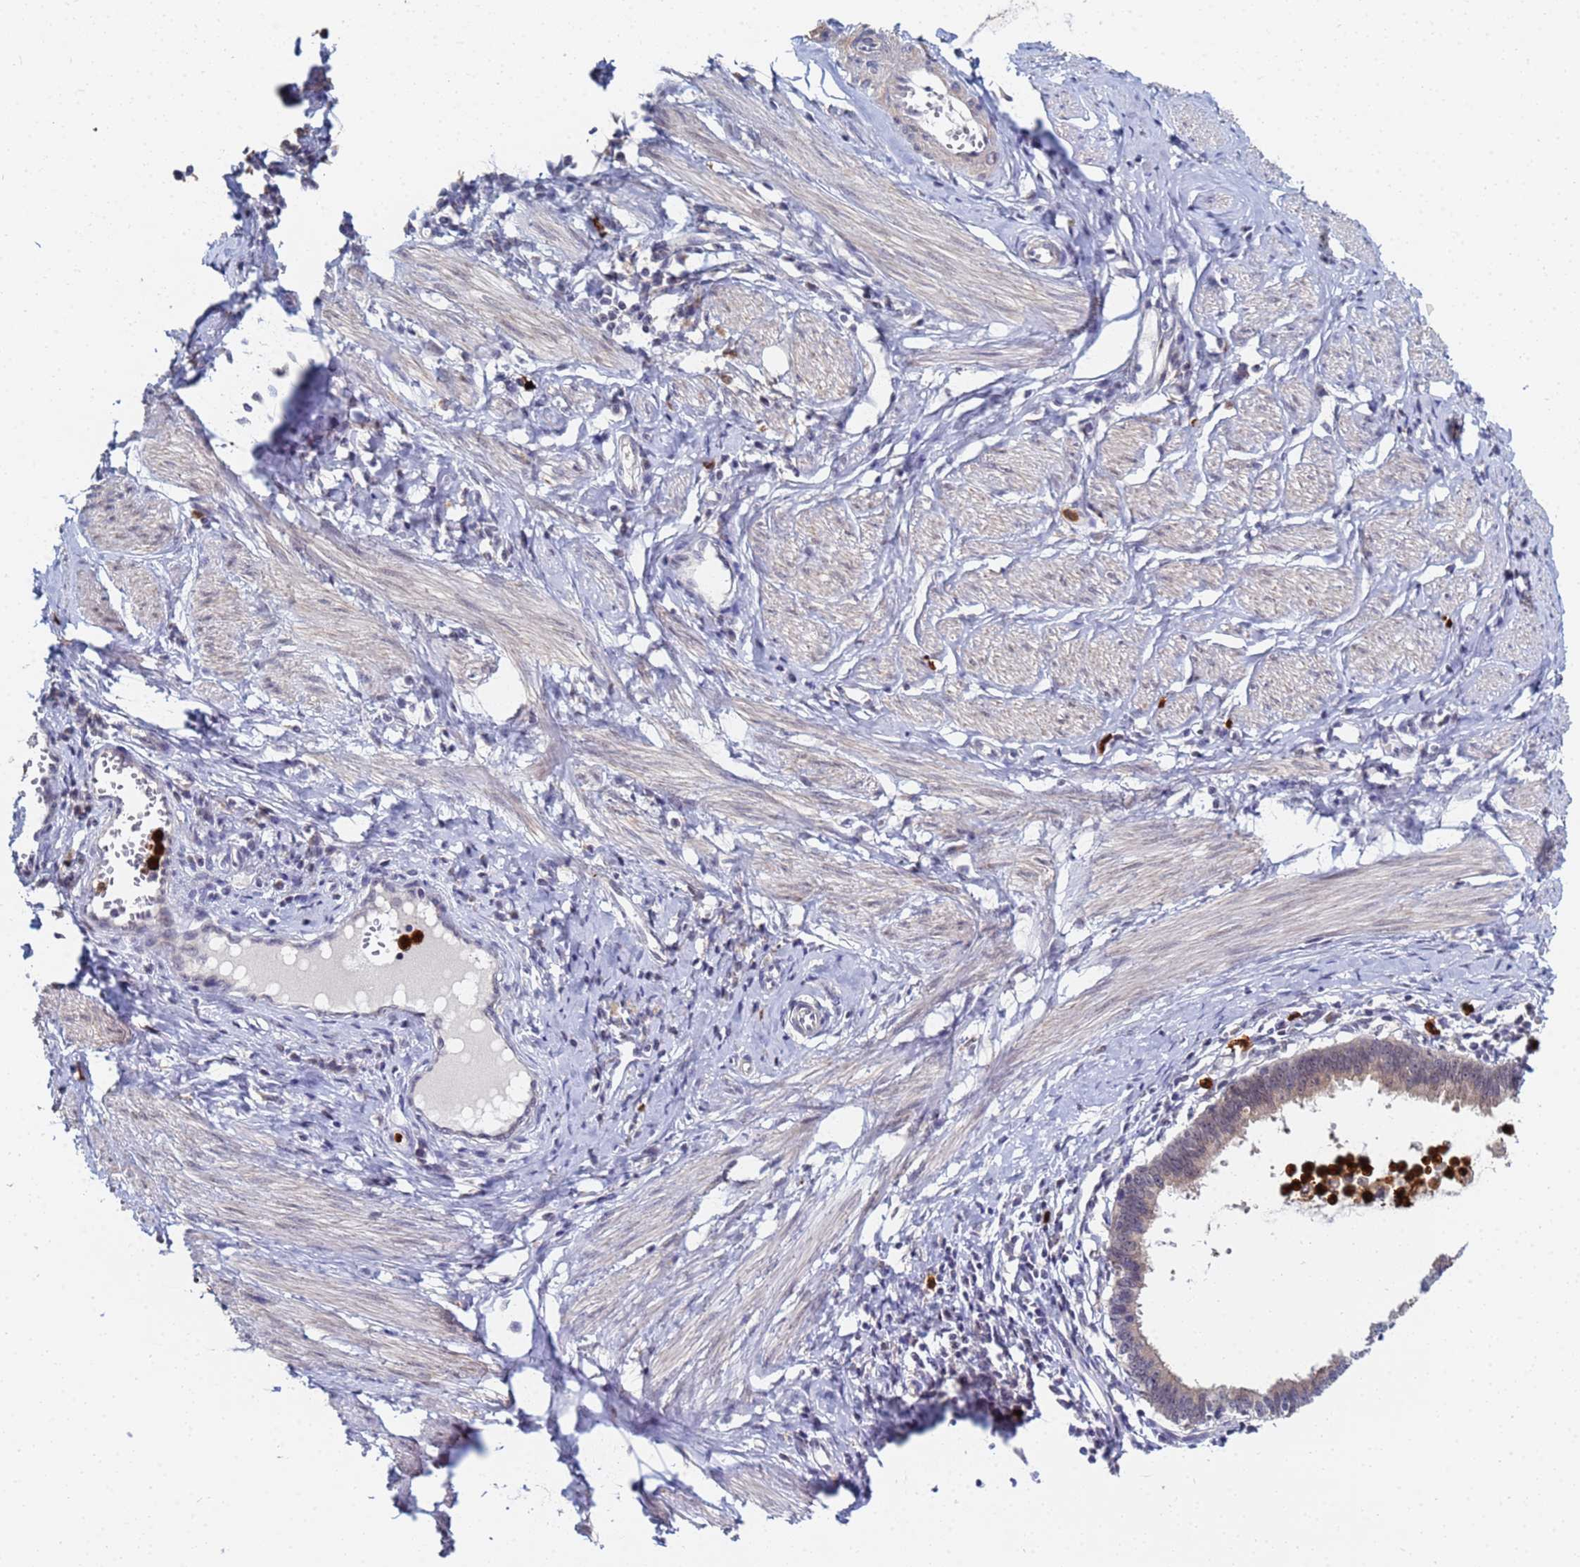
{"staining": {"intensity": "weak", "quantity": ">75%", "location": "cytoplasmic/membranous"}, "tissue": "cervical cancer", "cell_type": "Tumor cells", "image_type": "cancer", "snomed": [{"axis": "morphology", "description": "Adenocarcinoma, NOS"}, {"axis": "topography", "description": "Cervix"}], "caption": "Protein staining of cervical cancer tissue shows weak cytoplasmic/membranous positivity in approximately >75% of tumor cells. (Stains: DAB (3,3'-diaminobenzidine) in brown, nuclei in blue, Microscopy: brightfield microscopy at high magnification).", "gene": "MTCL1", "patient": {"sex": "female", "age": 36}}